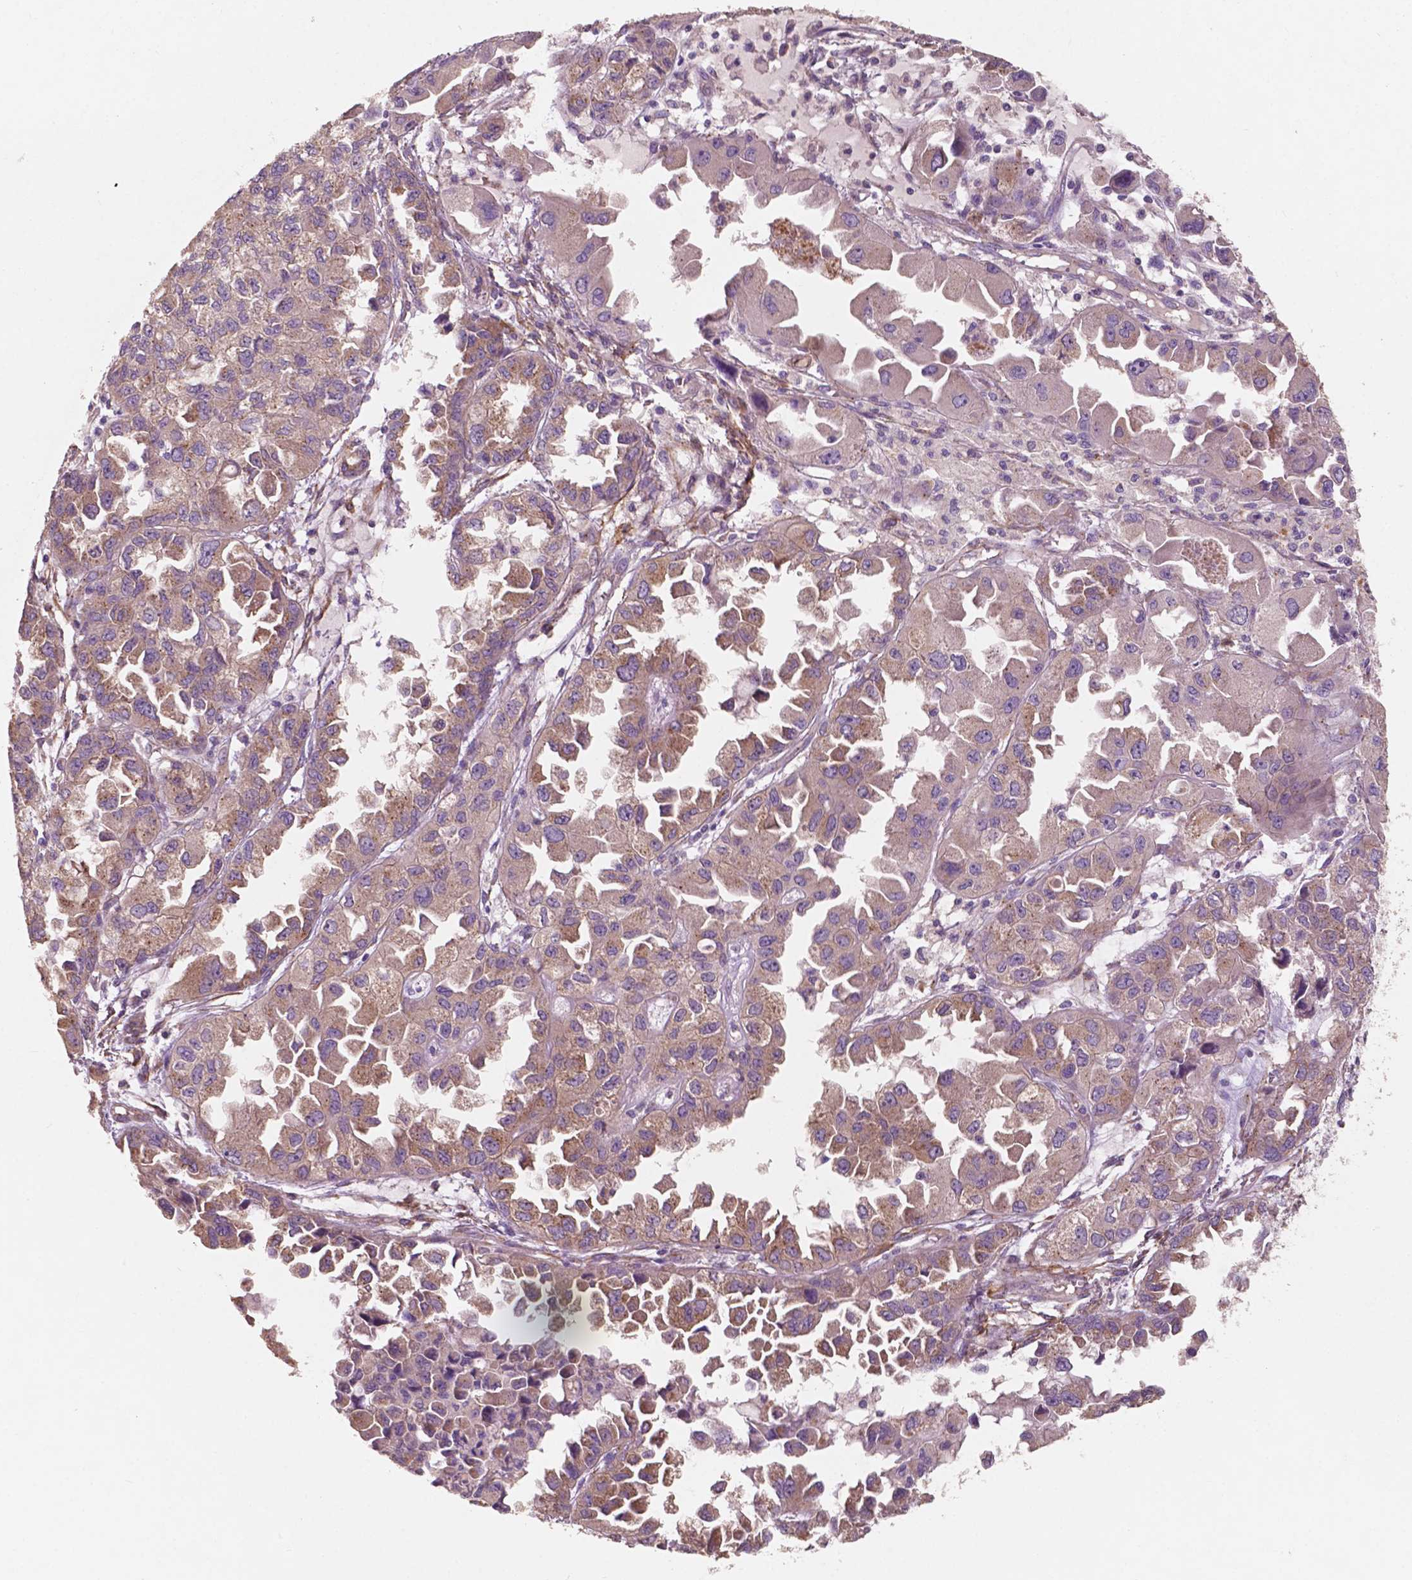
{"staining": {"intensity": "moderate", "quantity": ">75%", "location": "cytoplasmic/membranous"}, "tissue": "ovarian cancer", "cell_type": "Tumor cells", "image_type": "cancer", "snomed": [{"axis": "morphology", "description": "Cystadenocarcinoma, serous, NOS"}, {"axis": "topography", "description": "Ovary"}], "caption": "Human ovarian cancer (serous cystadenocarcinoma) stained with a brown dye displays moderate cytoplasmic/membranous positive staining in approximately >75% of tumor cells.", "gene": "CHPT1", "patient": {"sex": "female", "age": 84}}